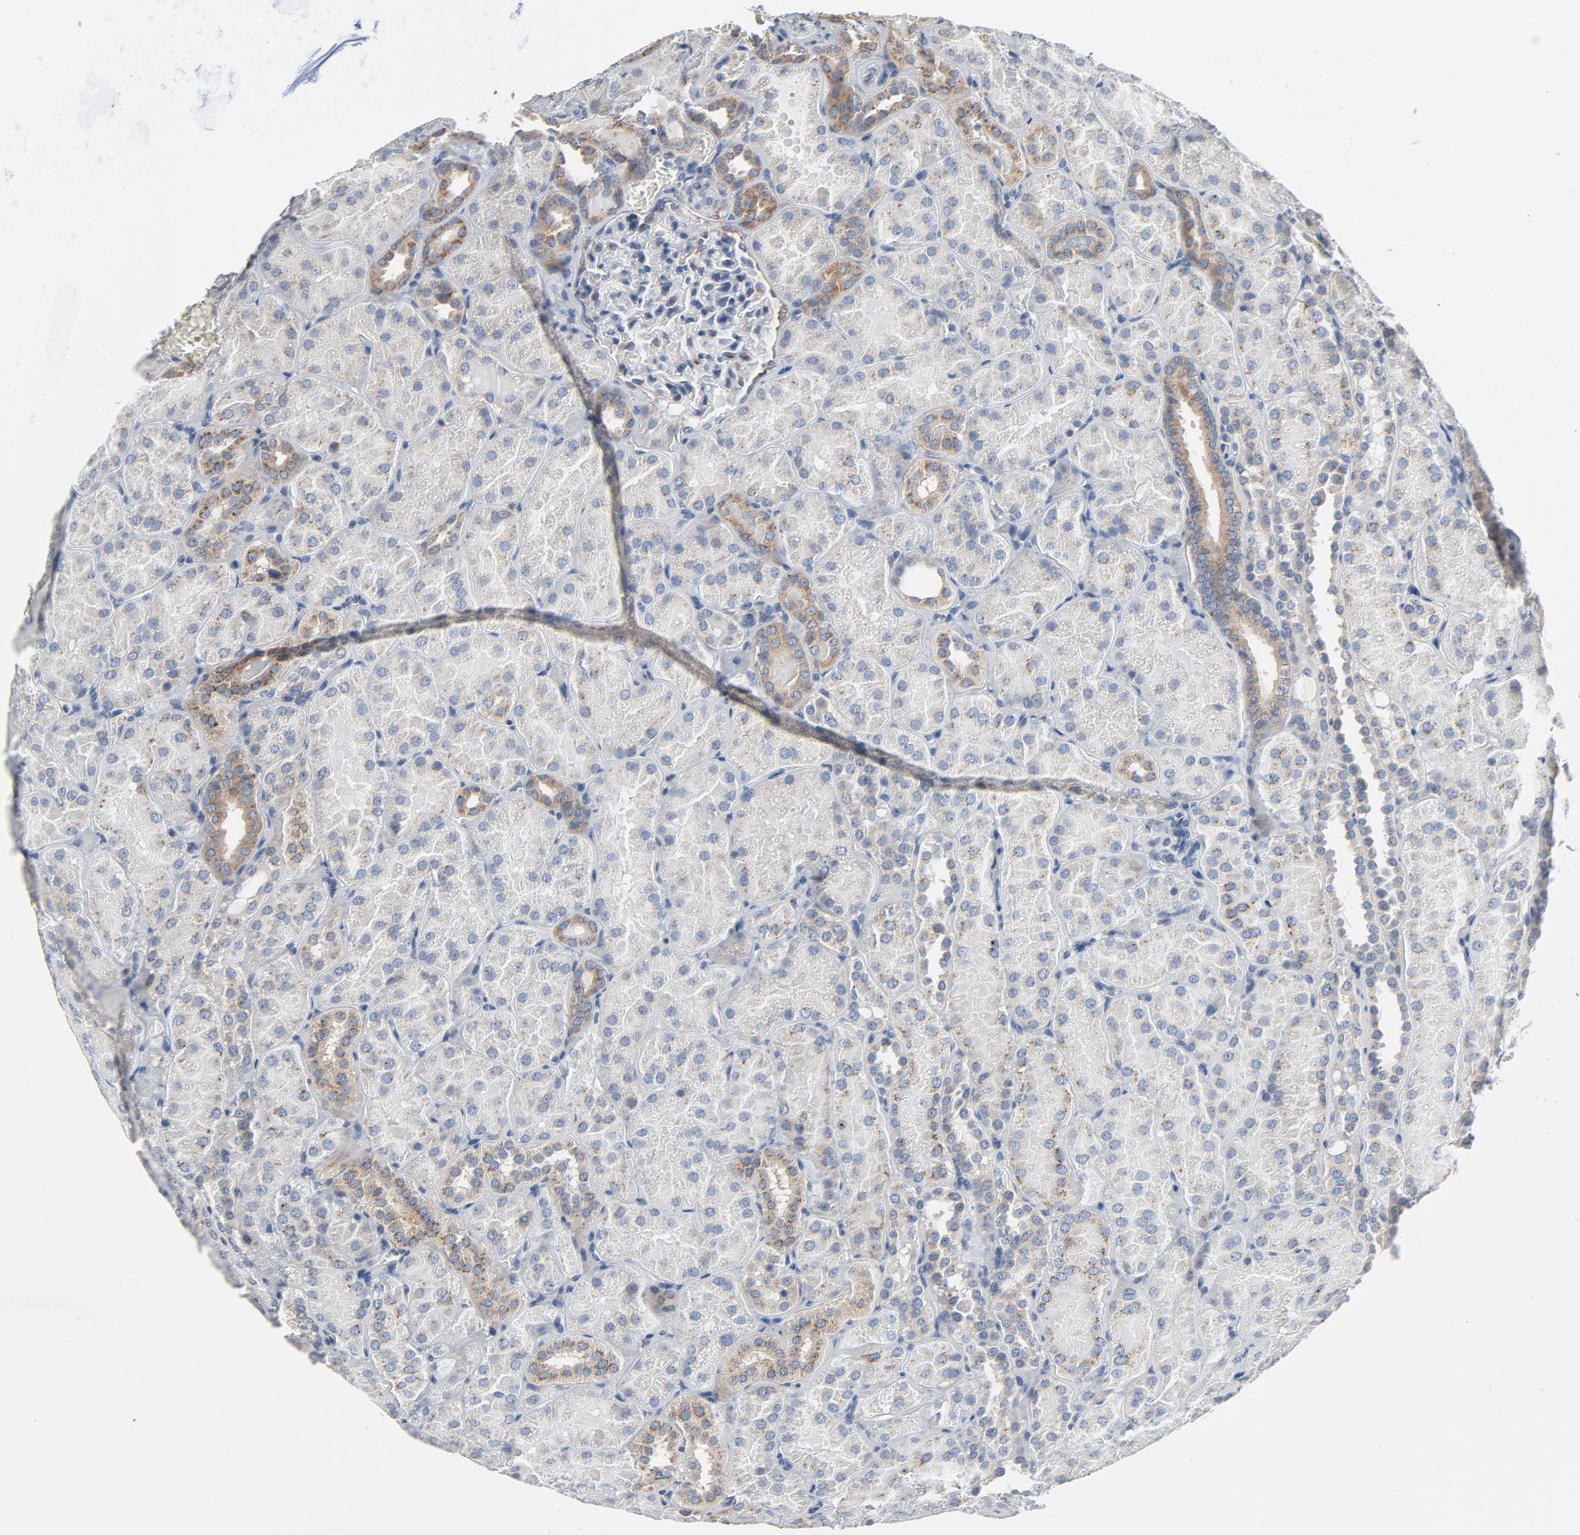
{"staining": {"intensity": "negative", "quantity": "none", "location": "none"}, "tissue": "kidney", "cell_type": "Cells in glomeruli", "image_type": "normal", "snomed": [{"axis": "morphology", "description": "Normal tissue, NOS"}, {"axis": "topography", "description": "Kidney"}], "caption": "This is an IHC micrograph of benign kidney. There is no staining in cells in glomeruli.", "gene": "YIPF6", "patient": {"sex": "male", "age": 28}}